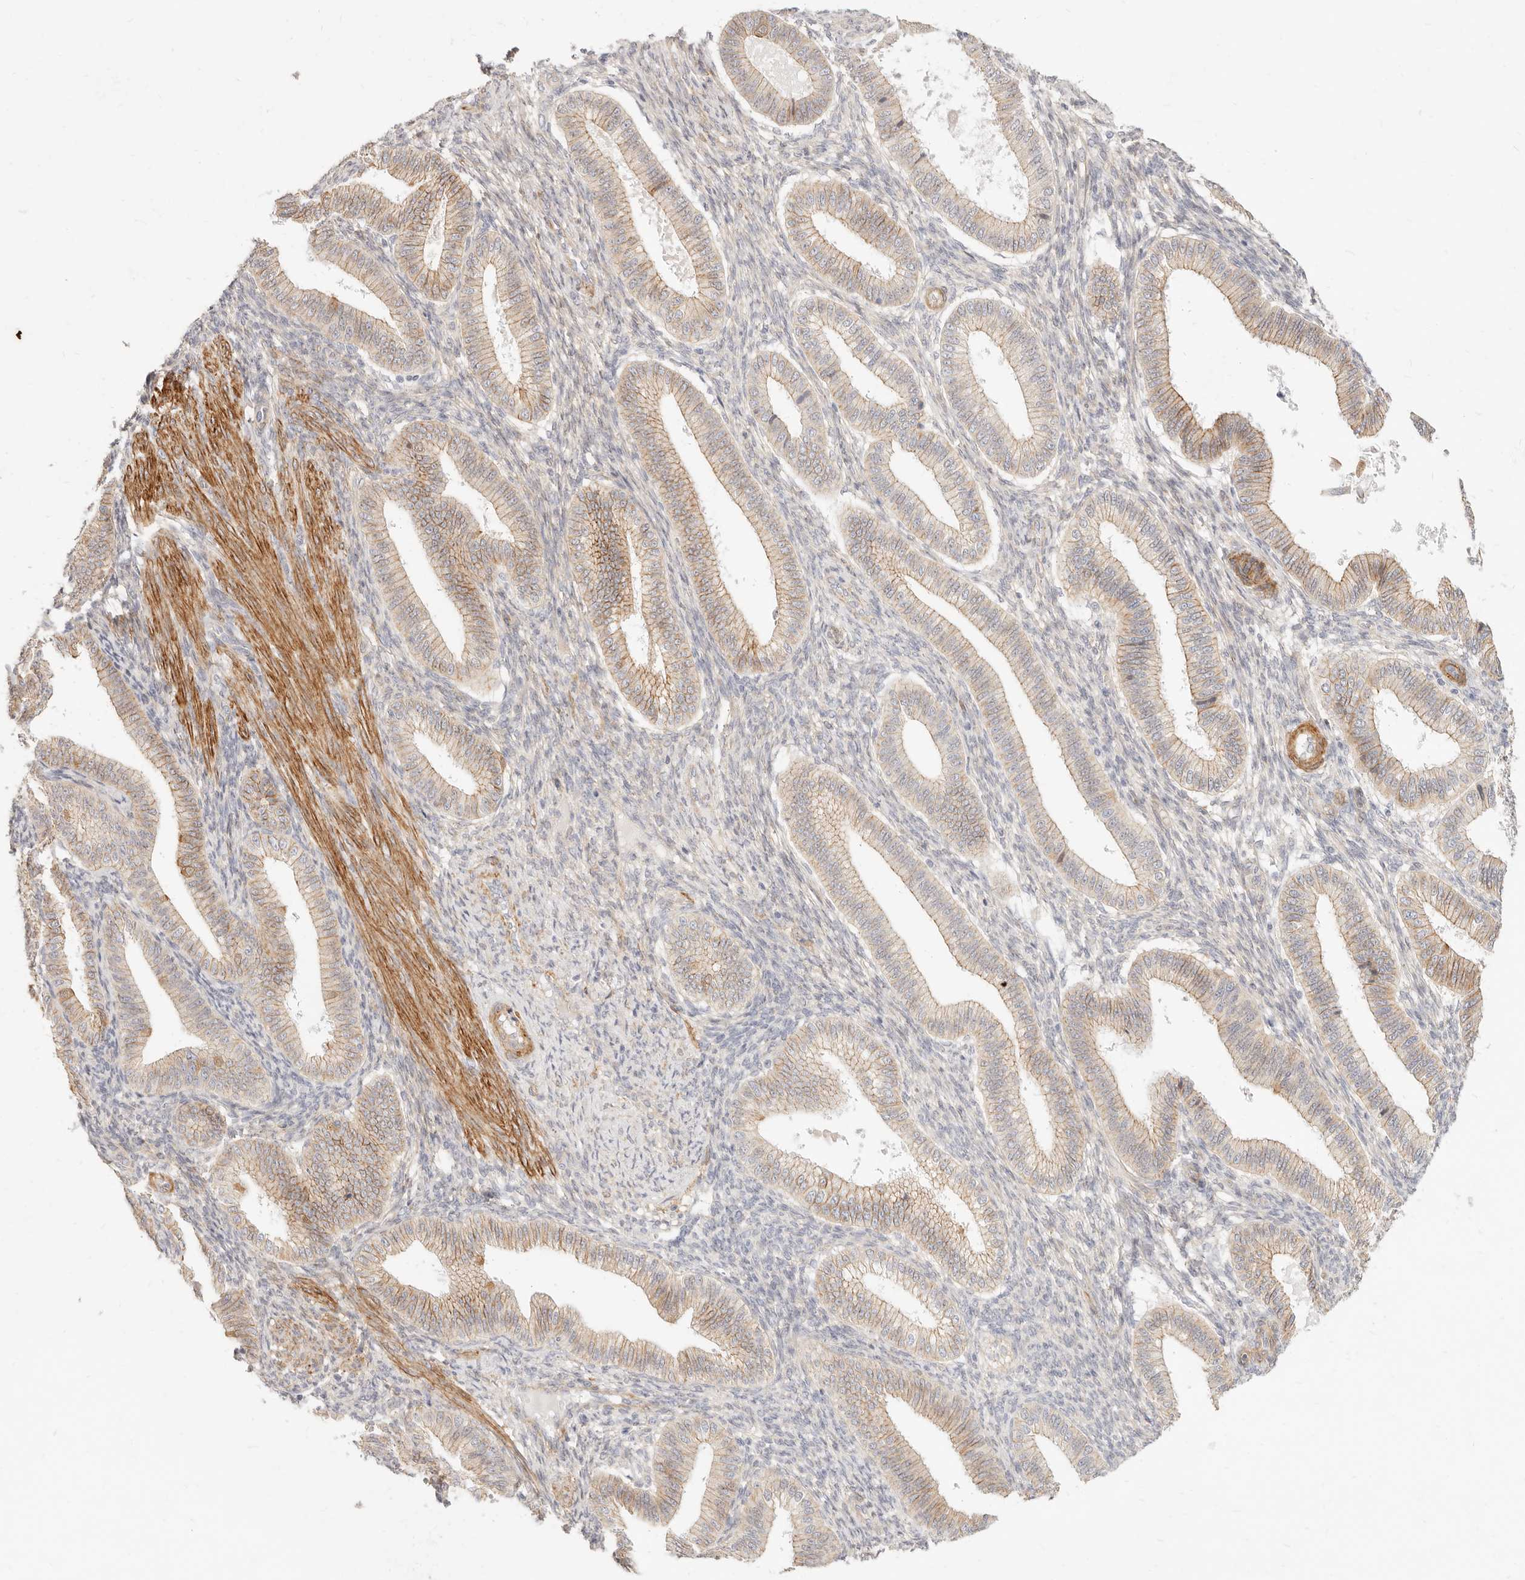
{"staining": {"intensity": "negative", "quantity": "none", "location": "none"}, "tissue": "endometrium", "cell_type": "Cells in endometrial stroma", "image_type": "normal", "snomed": [{"axis": "morphology", "description": "Normal tissue, NOS"}, {"axis": "topography", "description": "Endometrium"}], "caption": "A micrograph of human endometrium is negative for staining in cells in endometrial stroma. (Stains: DAB (3,3'-diaminobenzidine) IHC with hematoxylin counter stain, Microscopy: brightfield microscopy at high magnification).", "gene": "UBXN10", "patient": {"sex": "female", "age": 39}}